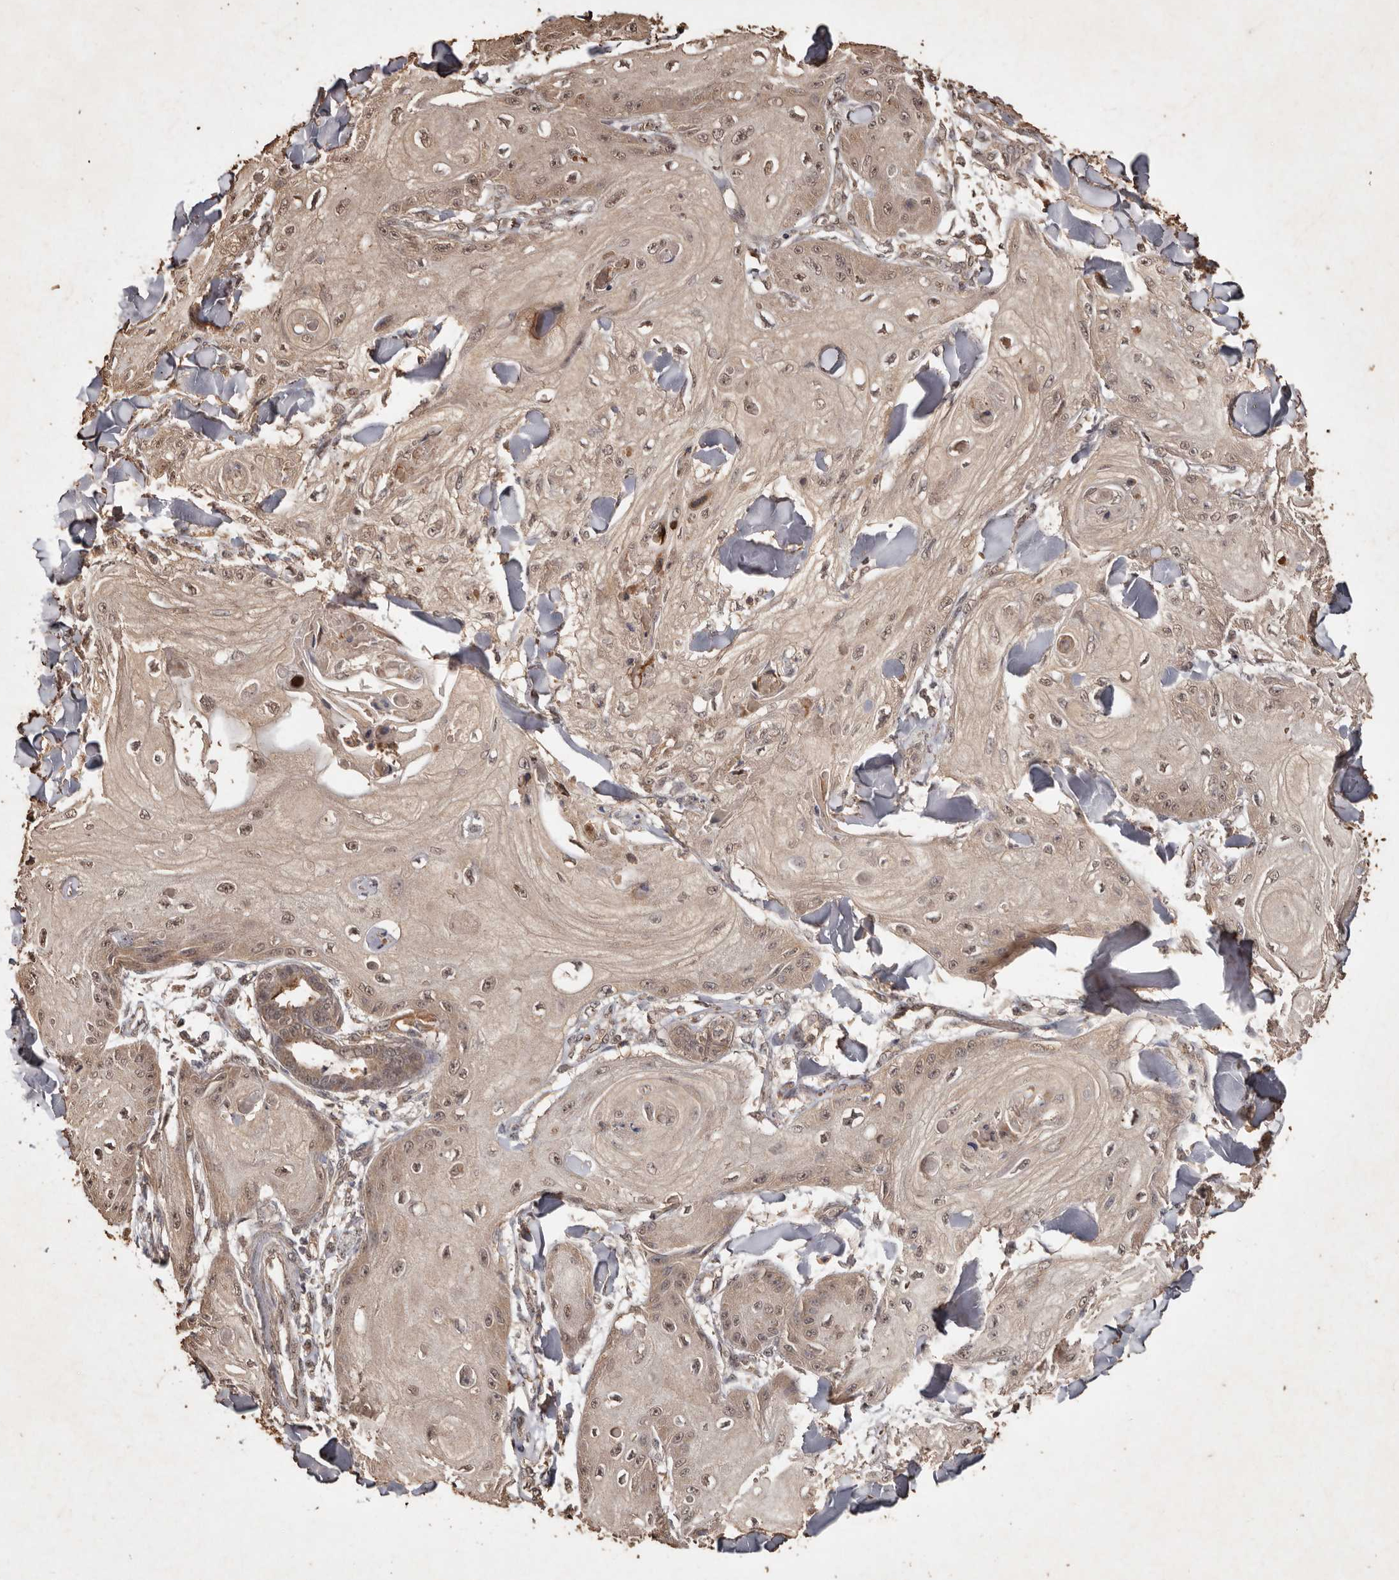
{"staining": {"intensity": "weak", "quantity": ">75%", "location": "cytoplasmic/membranous,nuclear"}, "tissue": "skin cancer", "cell_type": "Tumor cells", "image_type": "cancer", "snomed": [{"axis": "morphology", "description": "Squamous cell carcinoma, NOS"}, {"axis": "topography", "description": "Skin"}], "caption": "About >75% of tumor cells in skin cancer show weak cytoplasmic/membranous and nuclear protein staining as visualized by brown immunohistochemical staining.", "gene": "PKDCC", "patient": {"sex": "male", "age": 74}}